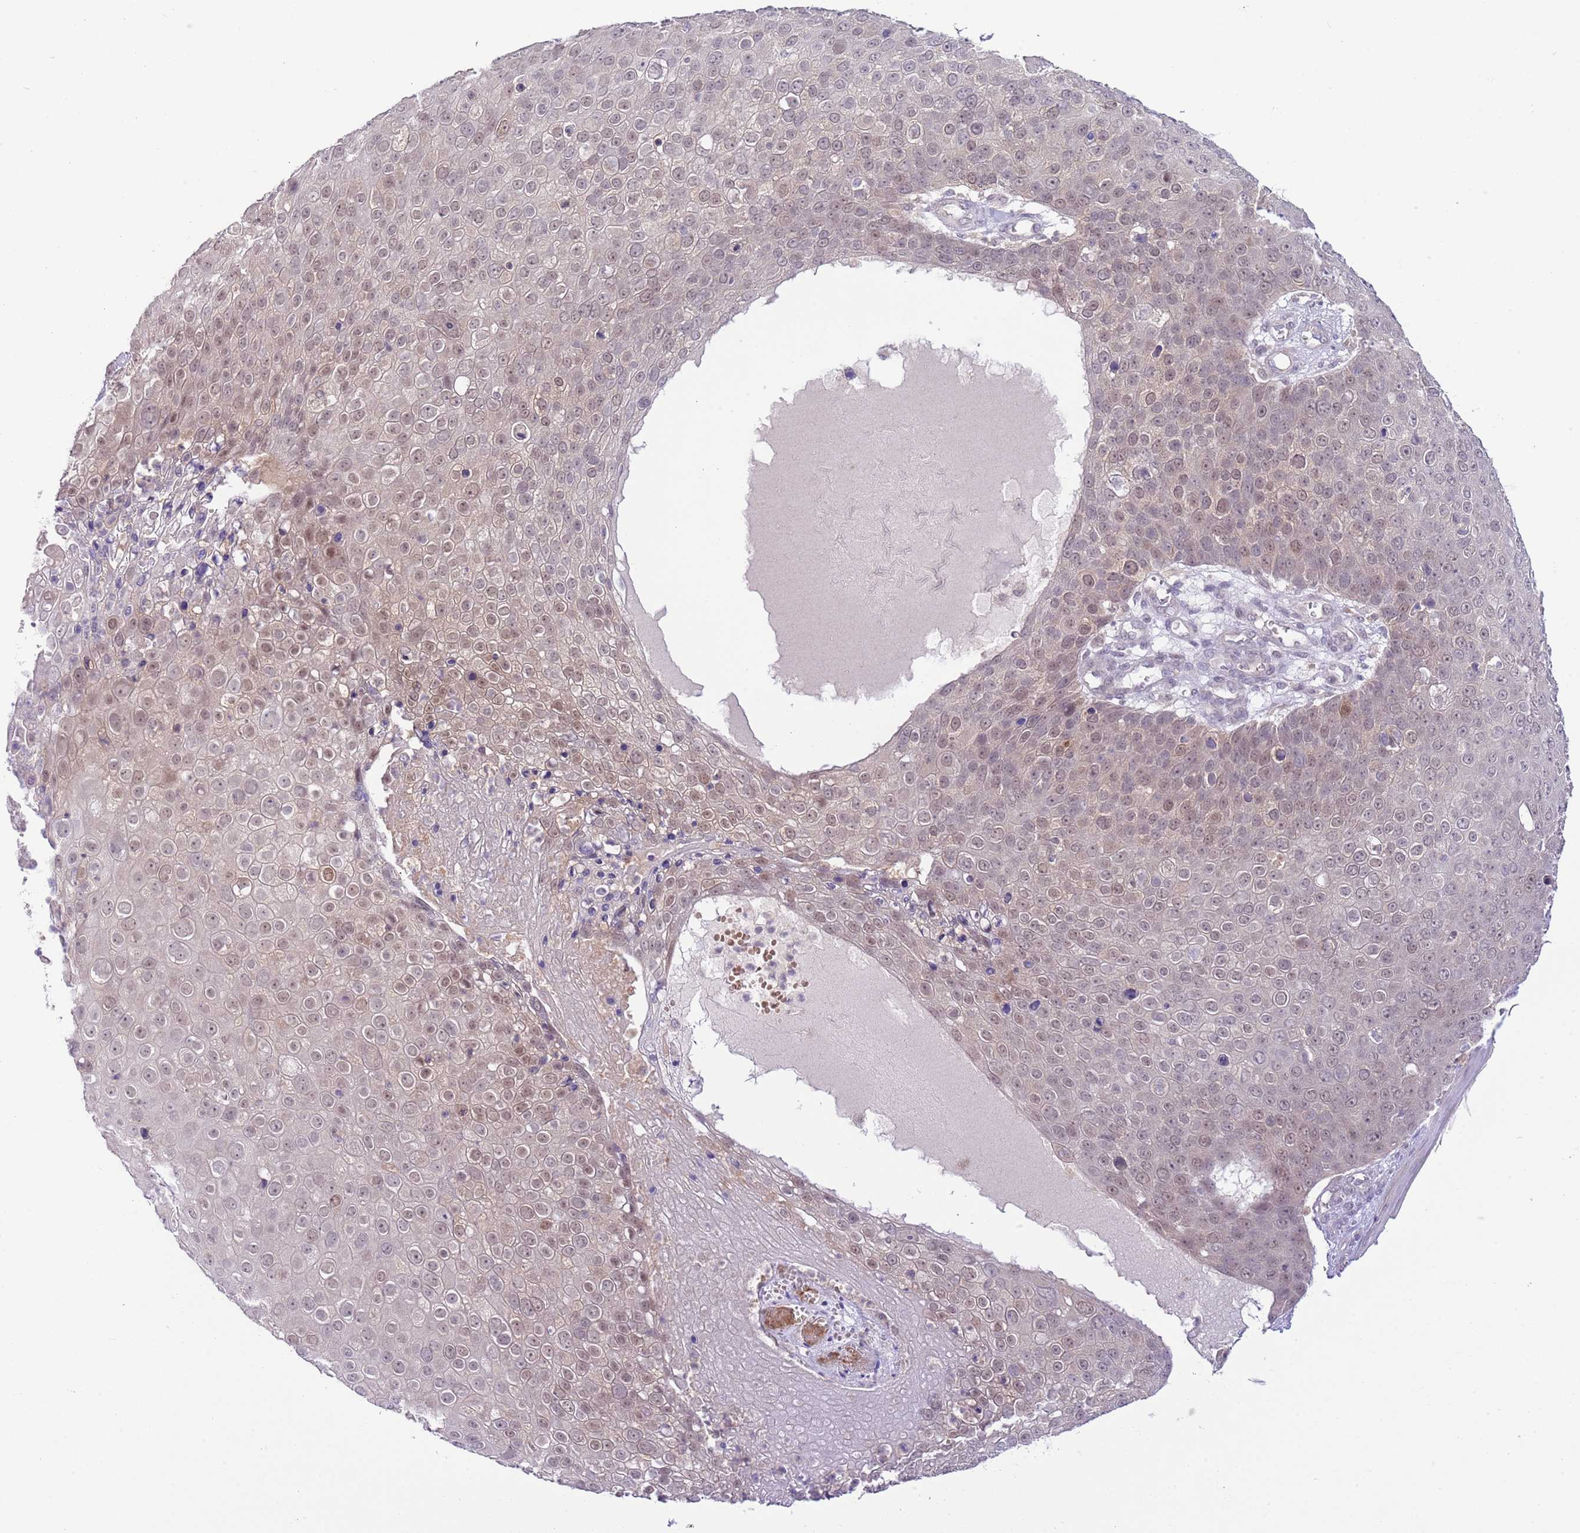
{"staining": {"intensity": "weak", "quantity": "<25%", "location": "cytoplasmic/membranous"}, "tissue": "skin cancer", "cell_type": "Tumor cells", "image_type": "cancer", "snomed": [{"axis": "morphology", "description": "Squamous cell carcinoma, NOS"}, {"axis": "topography", "description": "Skin"}], "caption": "Skin squamous cell carcinoma stained for a protein using immunohistochemistry (IHC) reveals no staining tumor cells.", "gene": "GALK2", "patient": {"sex": "male", "age": 71}}